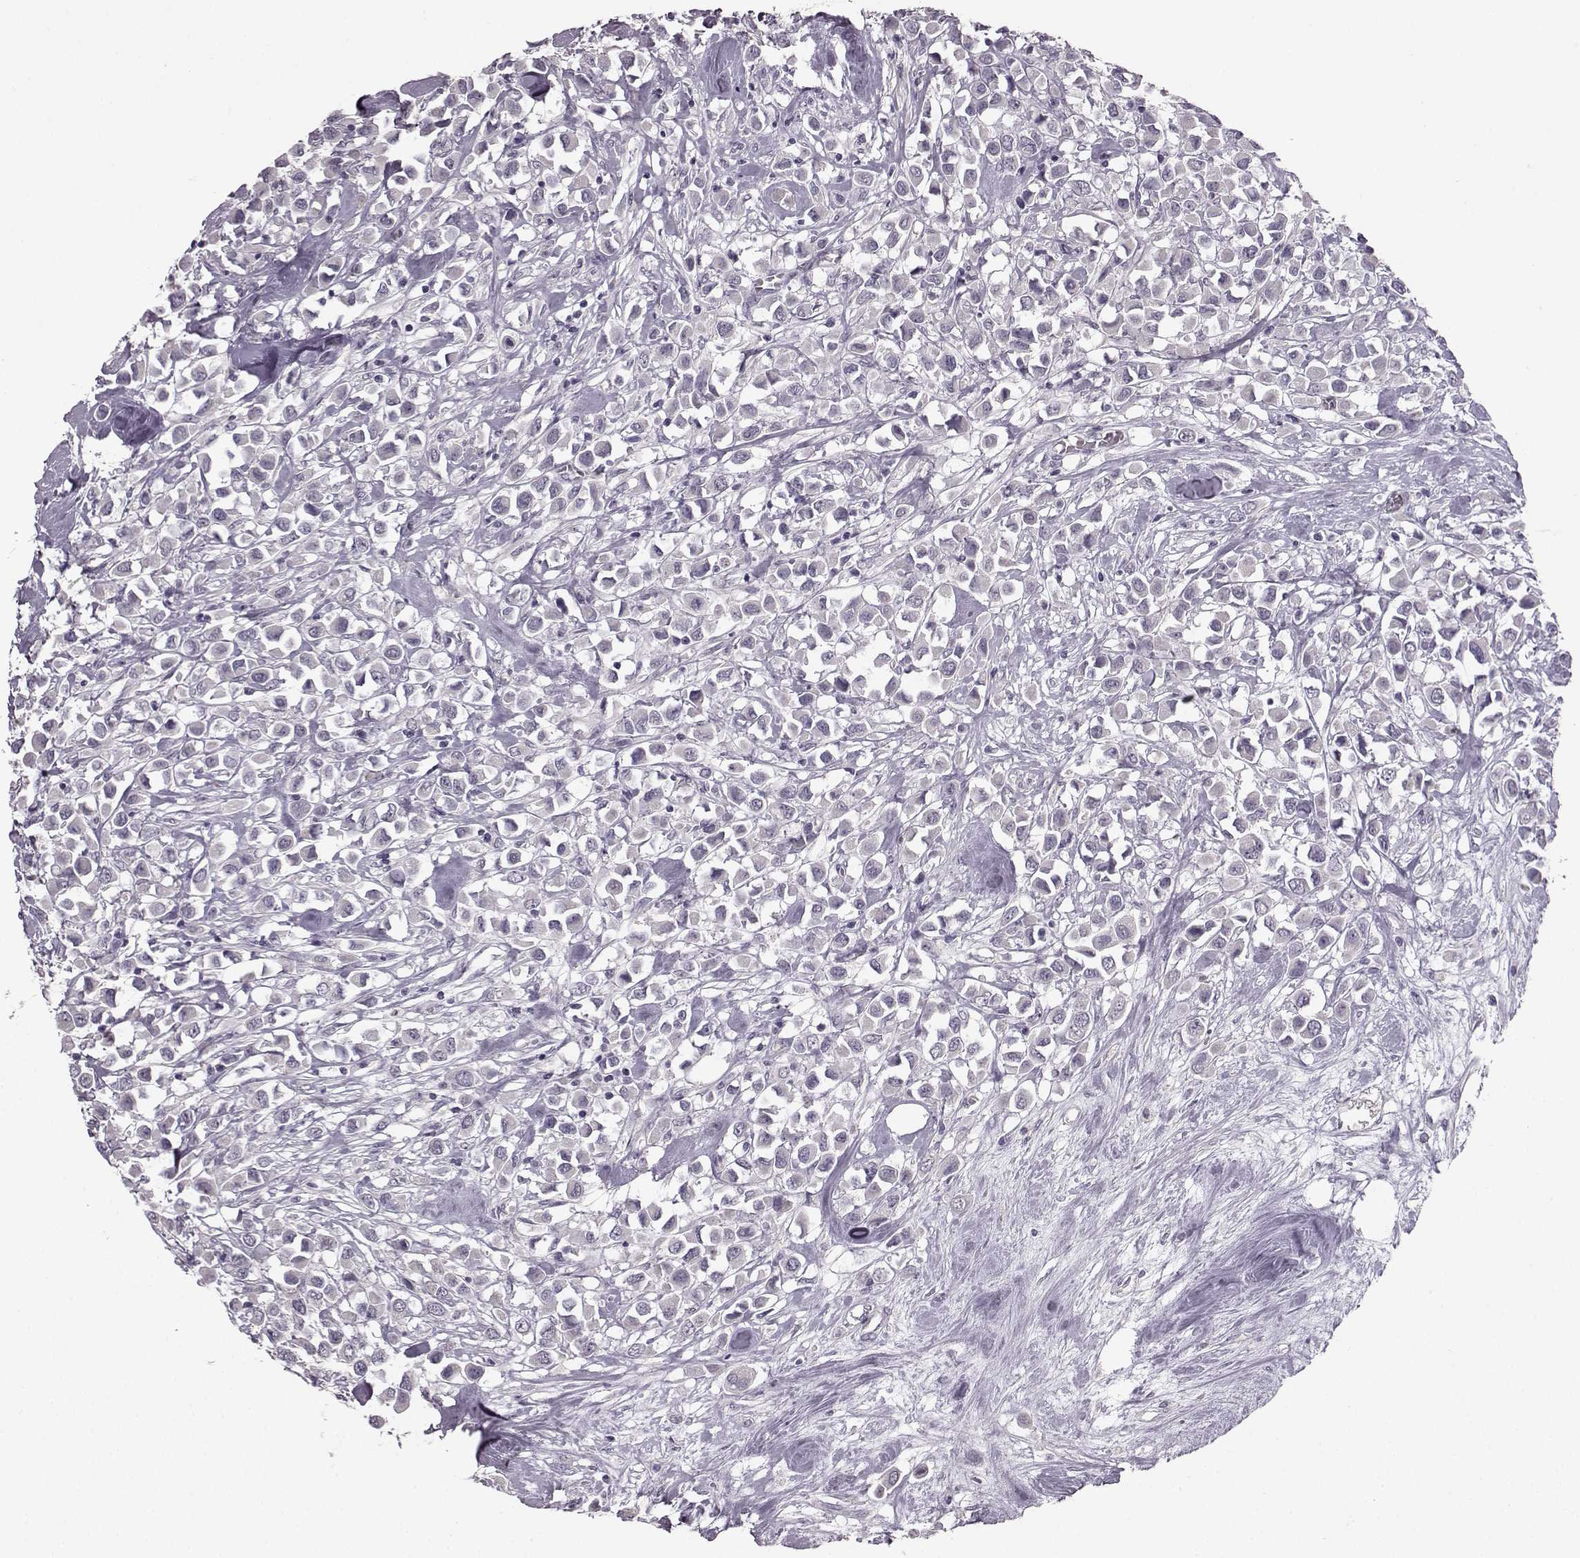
{"staining": {"intensity": "negative", "quantity": "none", "location": "none"}, "tissue": "breast cancer", "cell_type": "Tumor cells", "image_type": "cancer", "snomed": [{"axis": "morphology", "description": "Duct carcinoma"}, {"axis": "topography", "description": "Breast"}], "caption": "Immunohistochemistry (IHC) of intraductal carcinoma (breast) demonstrates no staining in tumor cells. (Brightfield microscopy of DAB IHC at high magnification).", "gene": "LHB", "patient": {"sex": "female", "age": 61}}